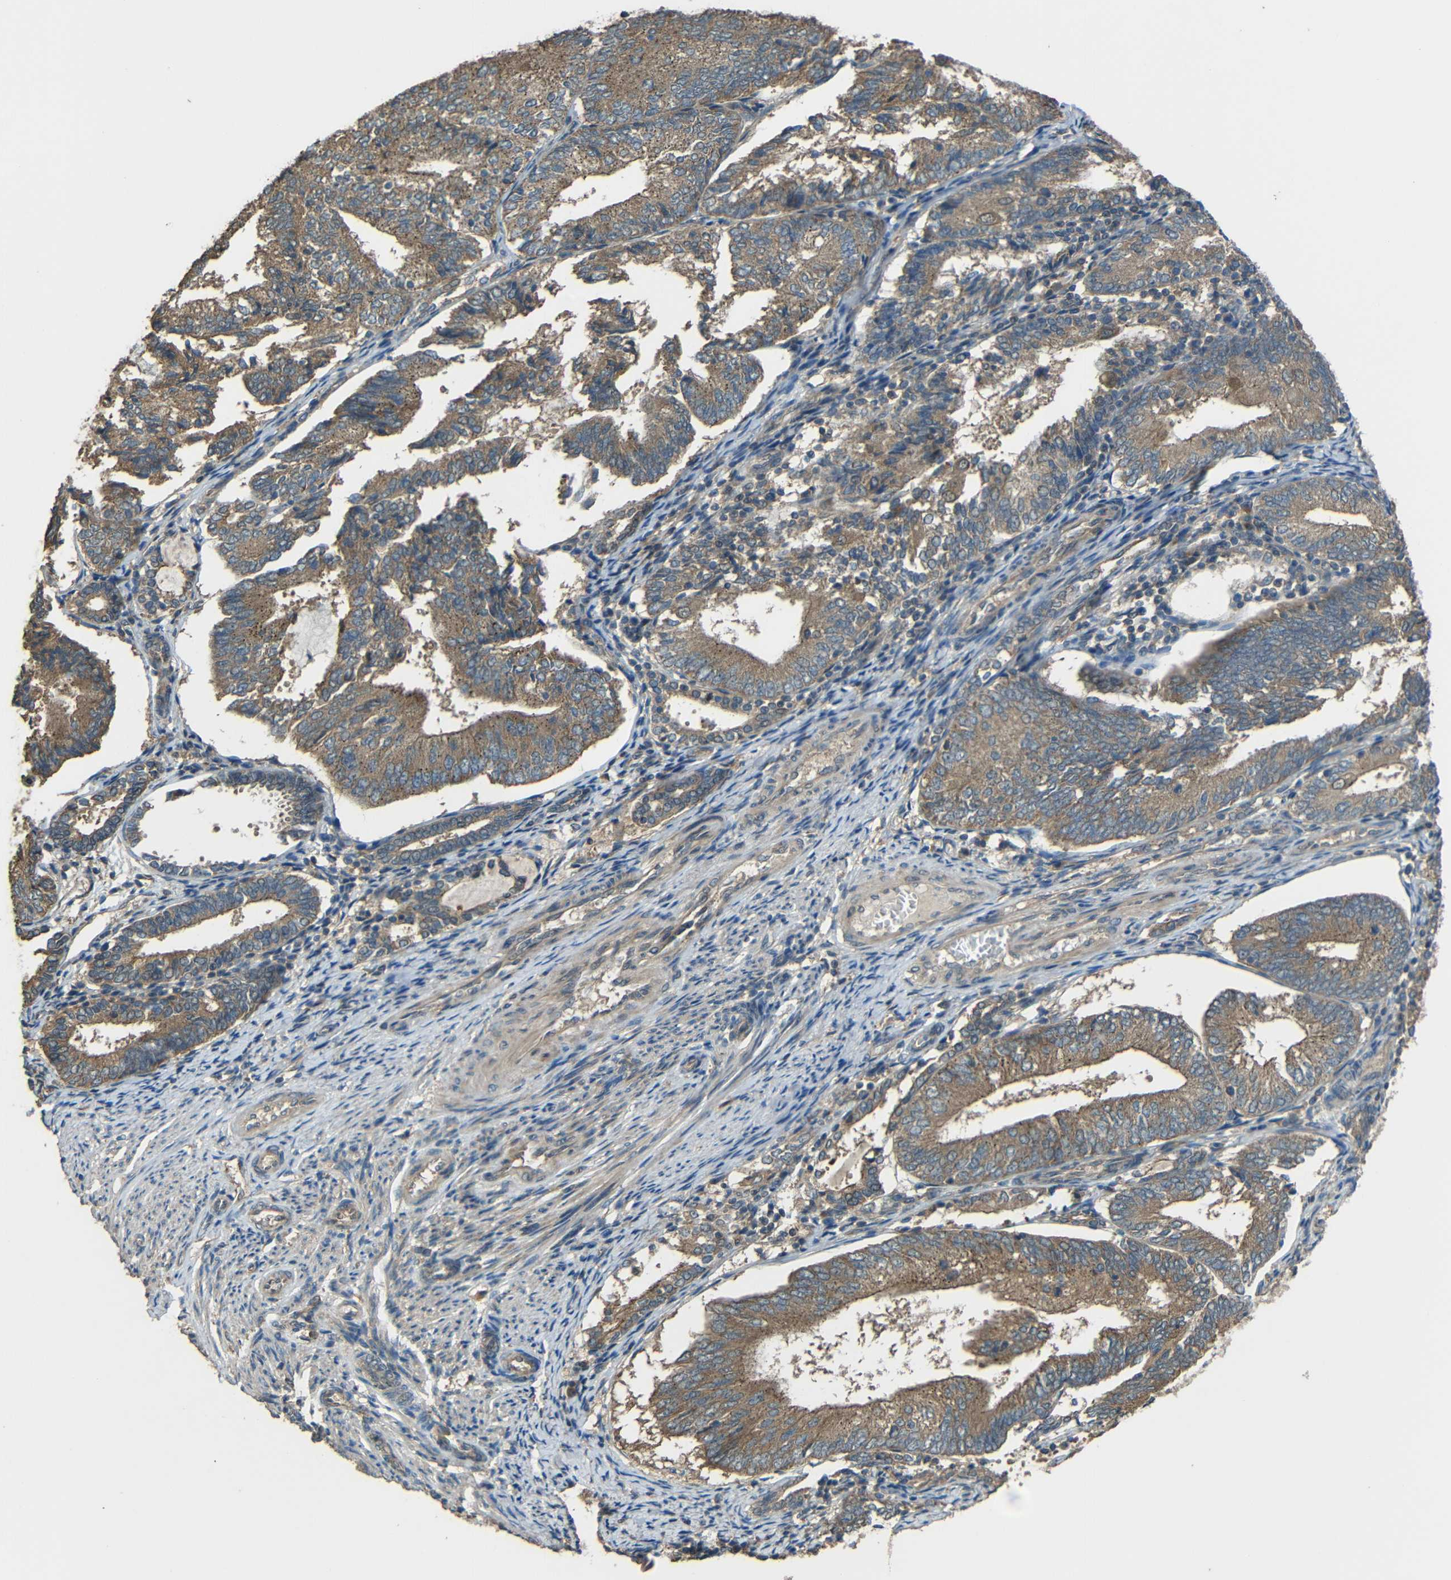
{"staining": {"intensity": "moderate", "quantity": ">75%", "location": "cytoplasmic/membranous"}, "tissue": "endometrial cancer", "cell_type": "Tumor cells", "image_type": "cancer", "snomed": [{"axis": "morphology", "description": "Adenocarcinoma, NOS"}, {"axis": "topography", "description": "Endometrium"}], "caption": "Protein staining of endometrial cancer tissue exhibits moderate cytoplasmic/membranous positivity in approximately >75% of tumor cells.", "gene": "ACACA", "patient": {"sex": "female", "age": 81}}